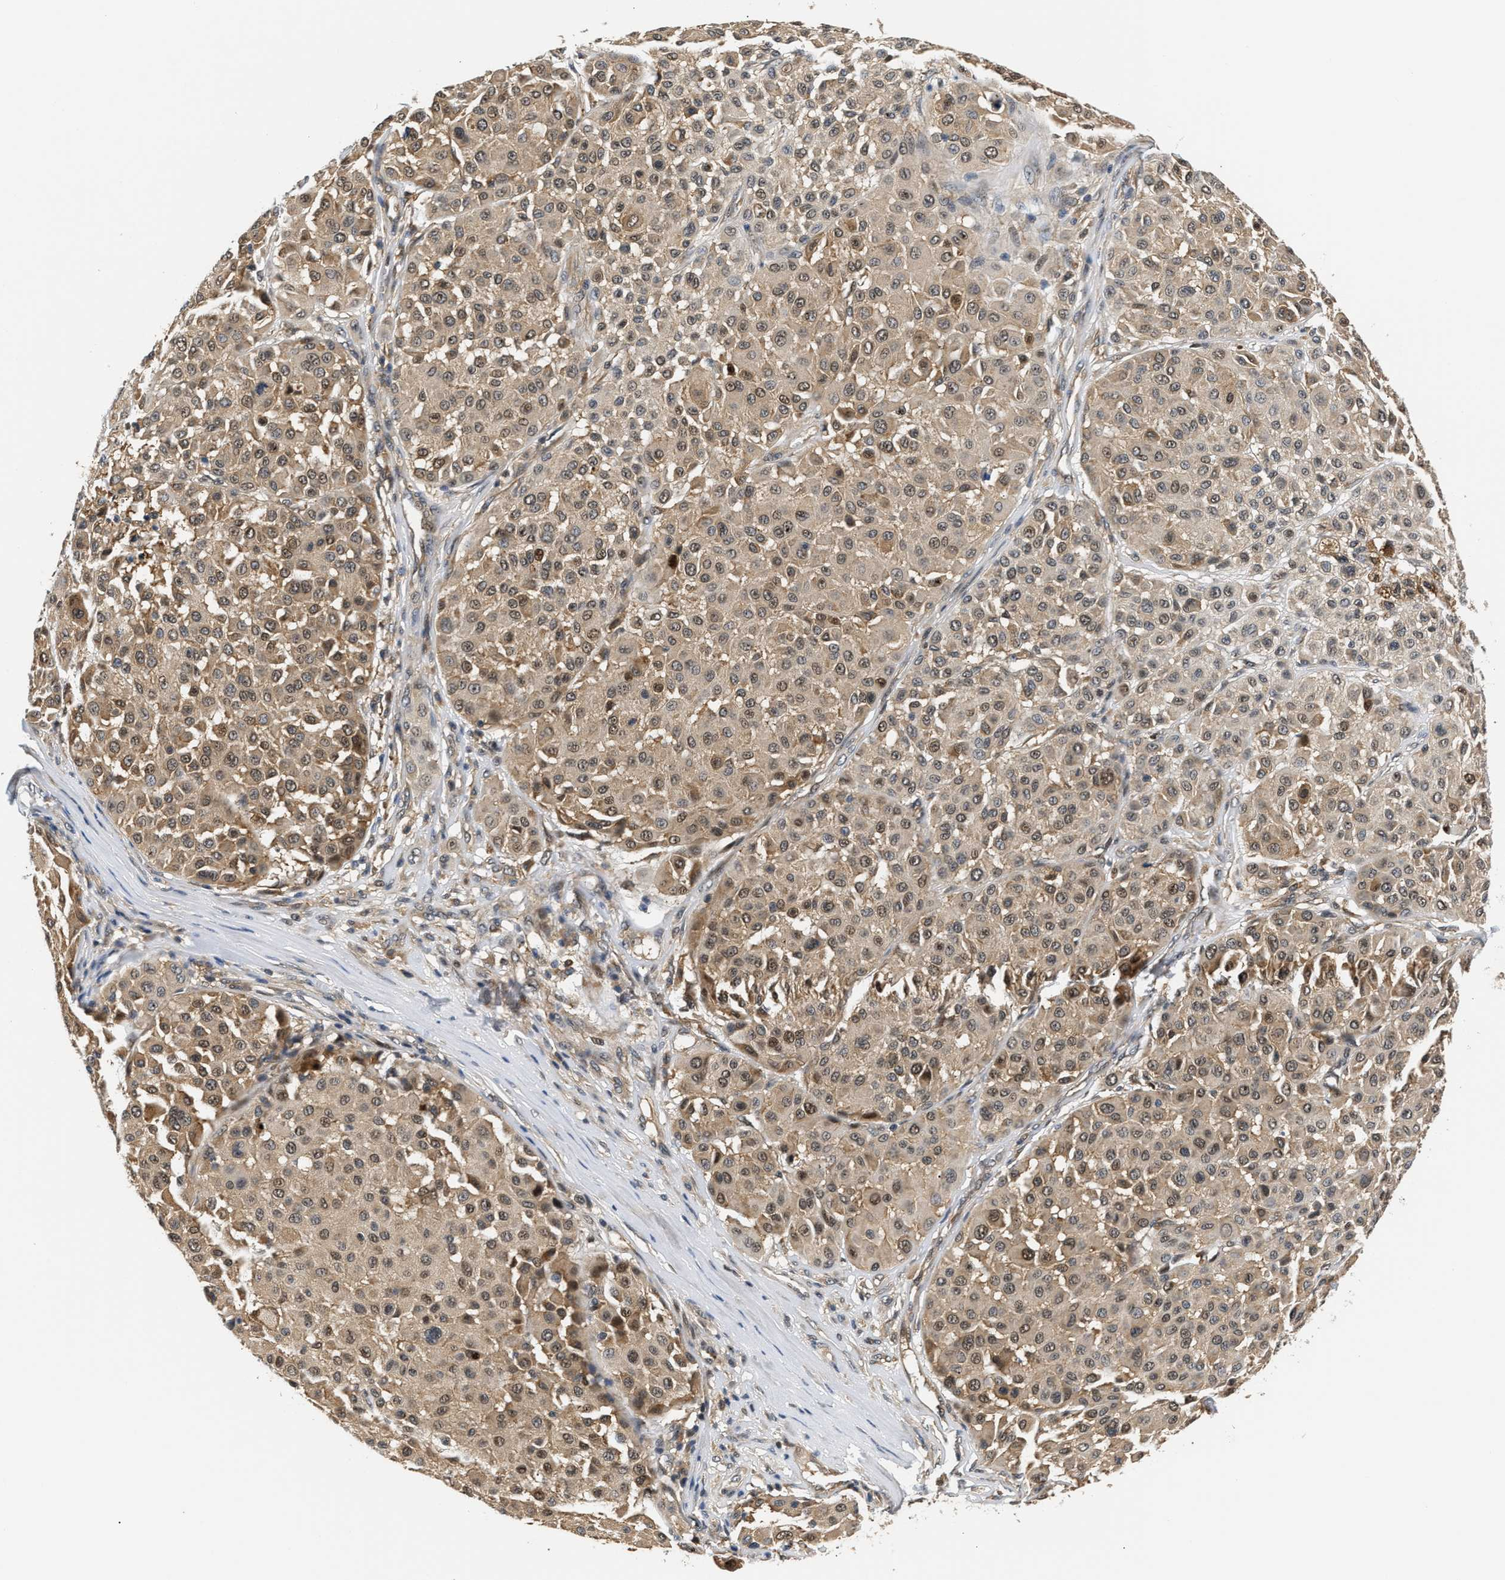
{"staining": {"intensity": "moderate", "quantity": ">75%", "location": "cytoplasmic/membranous,nuclear"}, "tissue": "melanoma", "cell_type": "Tumor cells", "image_type": "cancer", "snomed": [{"axis": "morphology", "description": "Malignant melanoma, Metastatic site"}, {"axis": "topography", "description": "Soft tissue"}], "caption": "Melanoma tissue demonstrates moderate cytoplasmic/membranous and nuclear positivity in approximately >75% of tumor cells, visualized by immunohistochemistry.", "gene": "LARP6", "patient": {"sex": "male", "age": 41}}